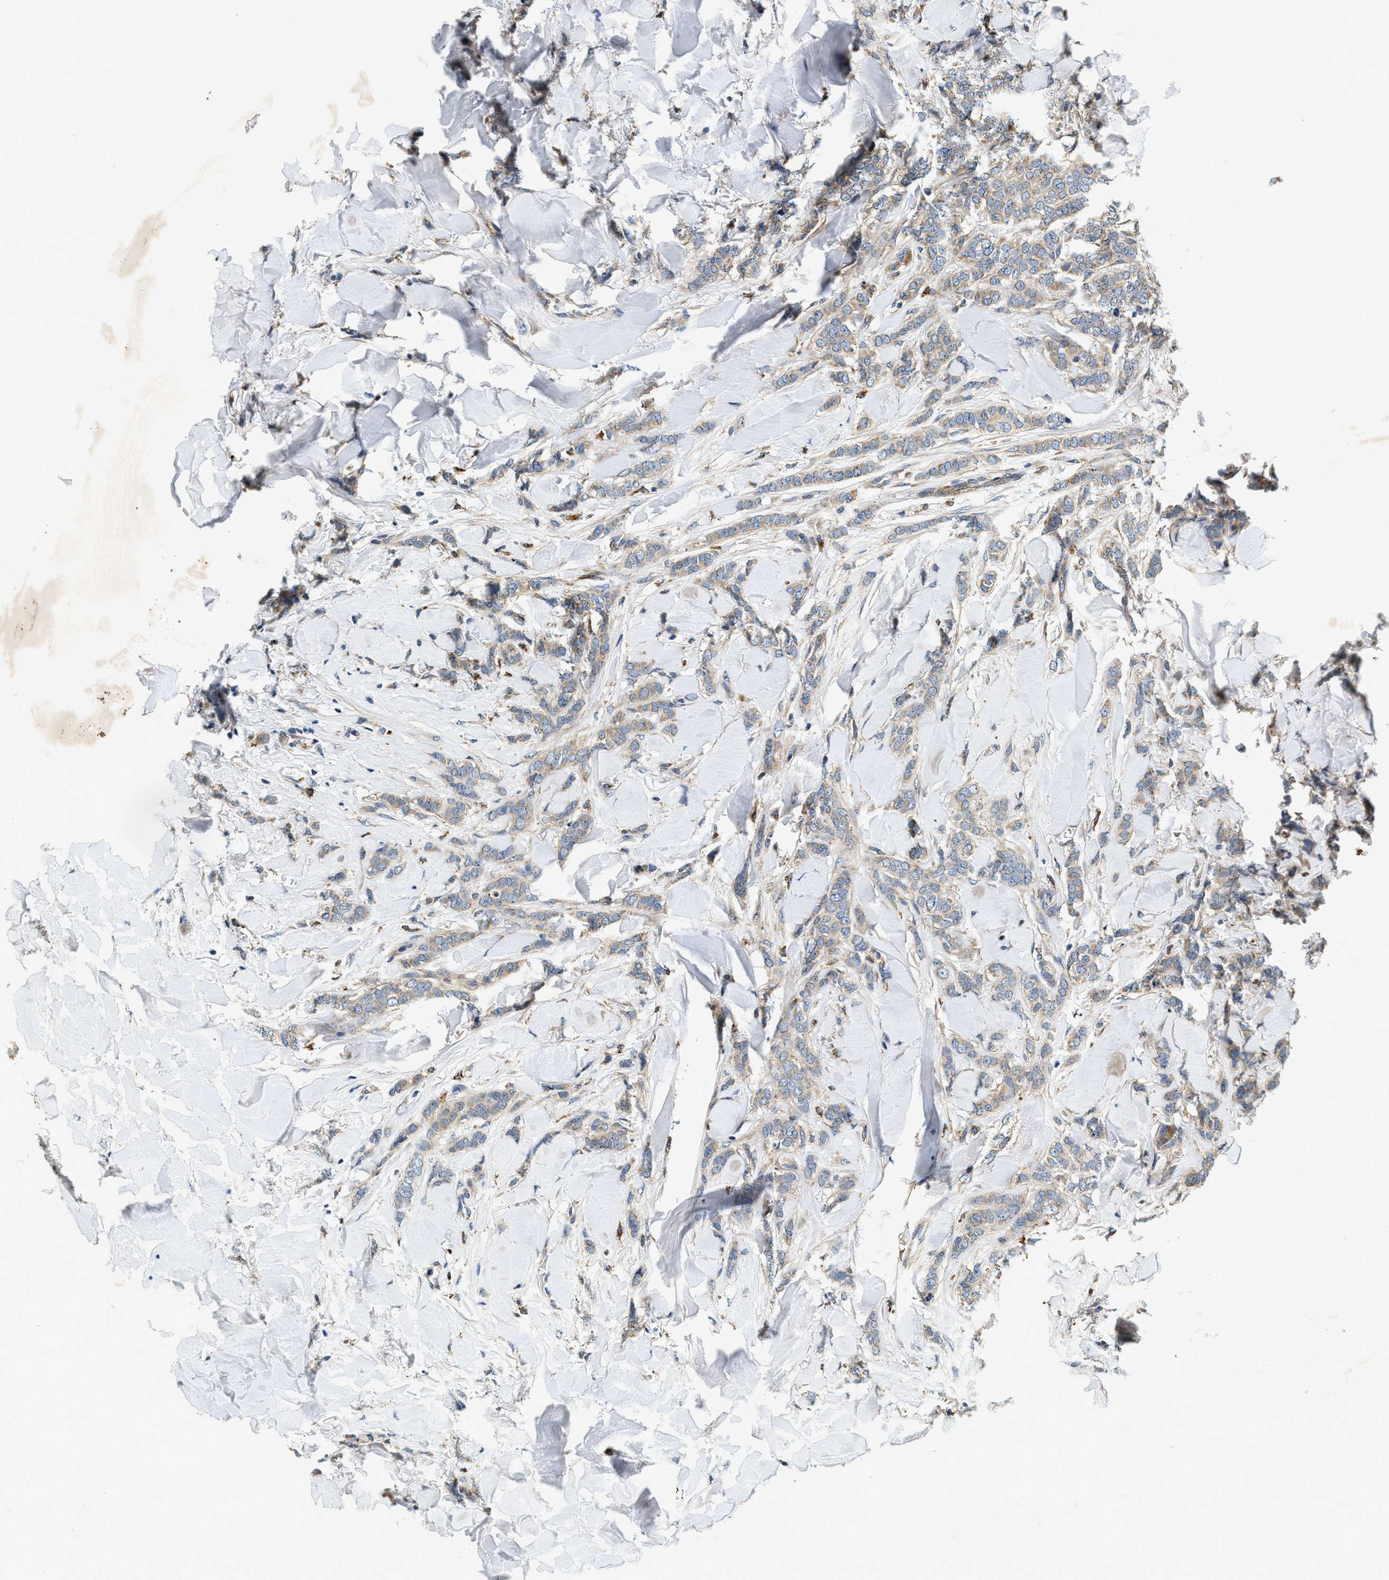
{"staining": {"intensity": "weak", "quantity": ">75%", "location": "cytoplasmic/membranous"}, "tissue": "breast cancer", "cell_type": "Tumor cells", "image_type": "cancer", "snomed": [{"axis": "morphology", "description": "Lobular carcinoma"}, {"axis": "topography", "description": "Skin"}, {"axis": "topography", "description": "Breast"}], "caption": "IHC micrograph of human breast lobular carcinoma stained for a protein (brown), which displays low levels of weak cytoplasmic/membranous expression in approximately >75% of tumor cells.", "gene": "DUSP10", "patient": {"sex": "female", "age": 46}}